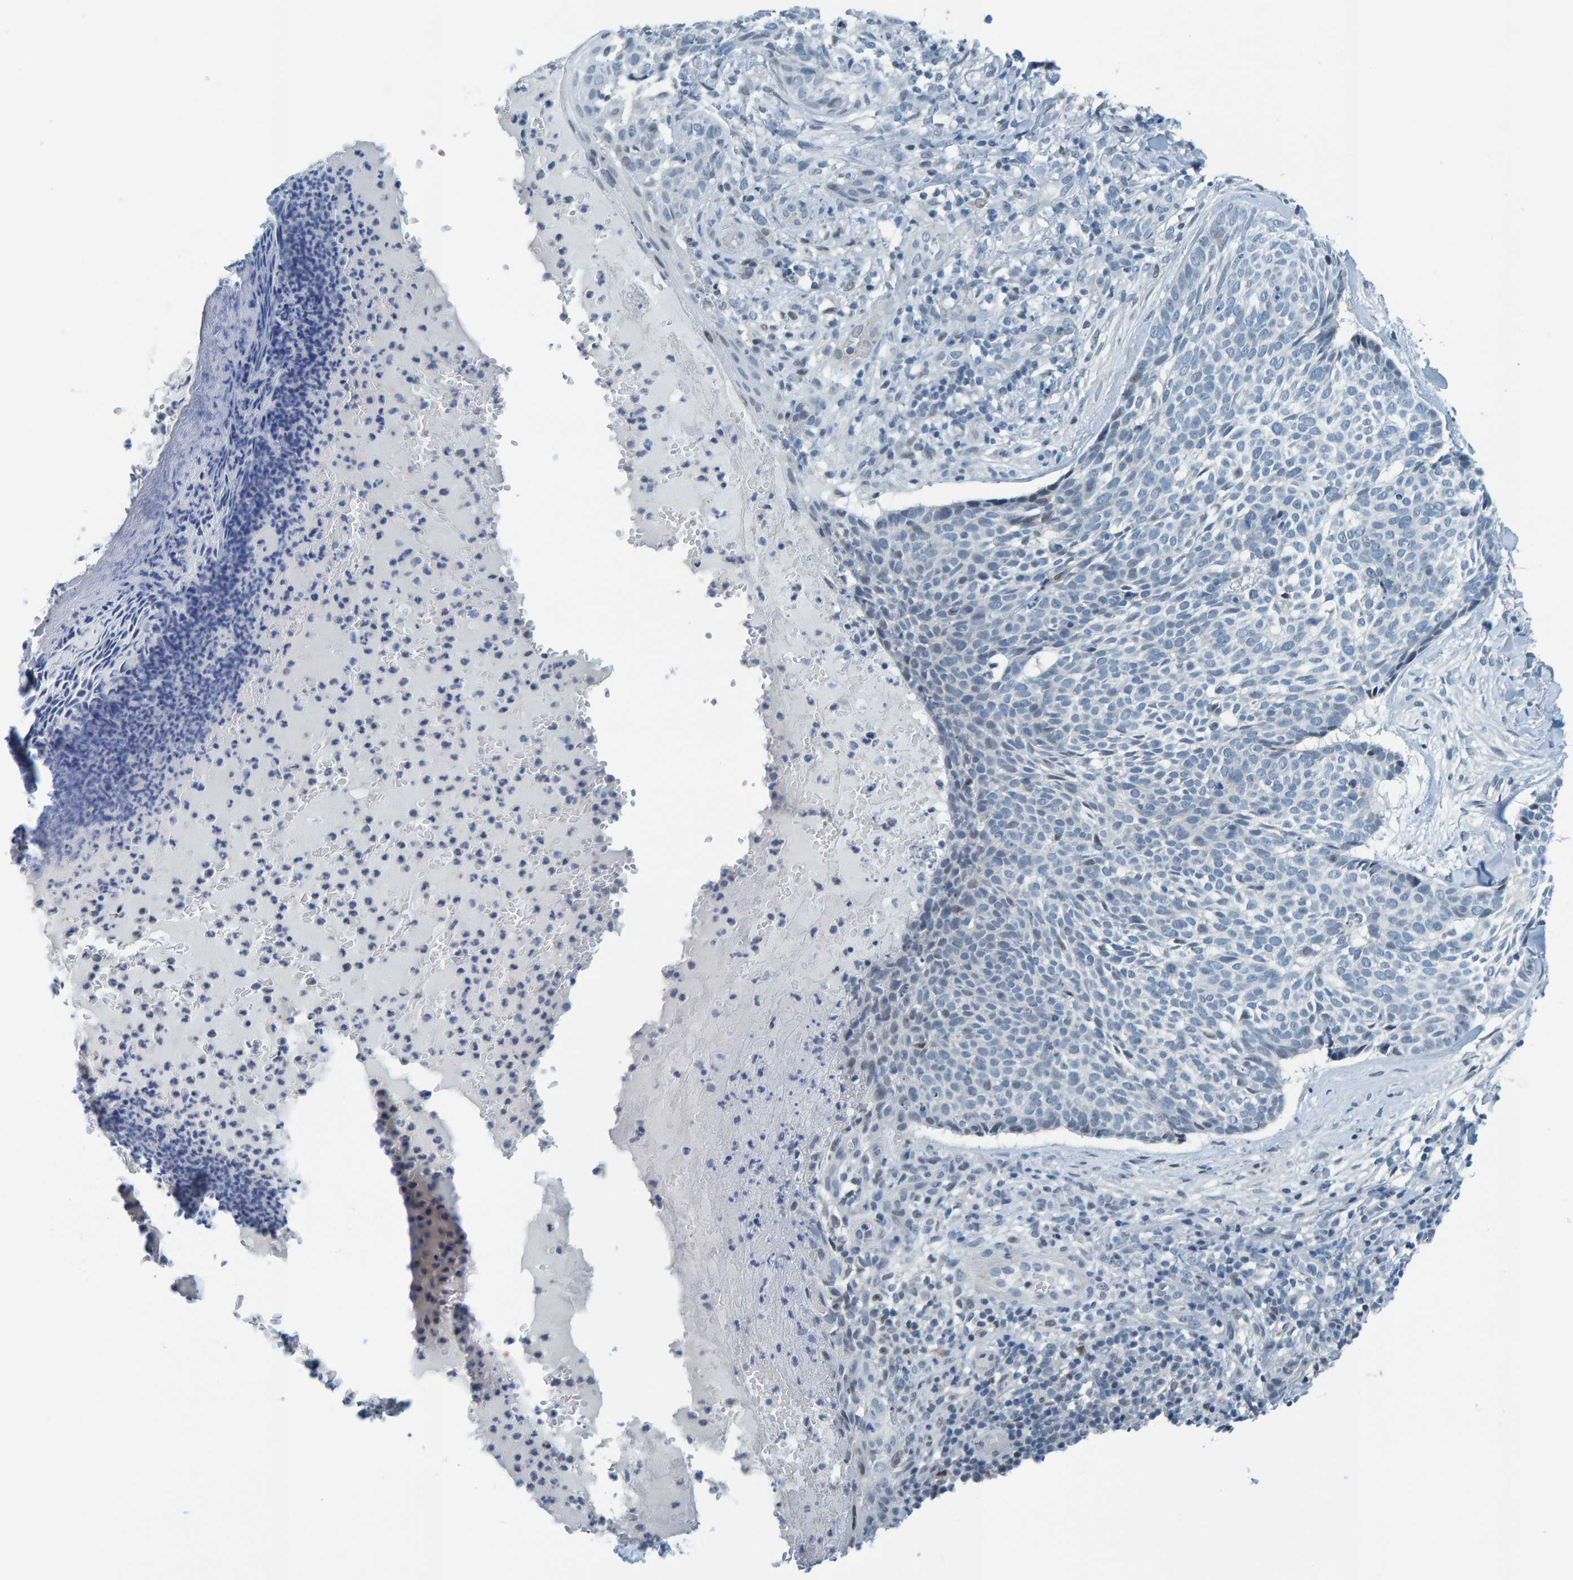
{"staining": {"intensity": "negative", "quantity": "none", "location": "none"}, "tissue": "skin cancer", "cell_type": "Tumor cells", "image_type": "cancer", "snomed": [{"axis": "morphology", "description": "Normal tissue, NOS"}, {"axis": "morphology", "description": "Basal cell carcinoma"}, {"axis": "topography", "description": "Skin"}], "caption": "Immunohistochemistry of skin cancer reveals no staining in tumor cells.", "gene": "CNP", "patient": {"sex": "male", "age": 67}}